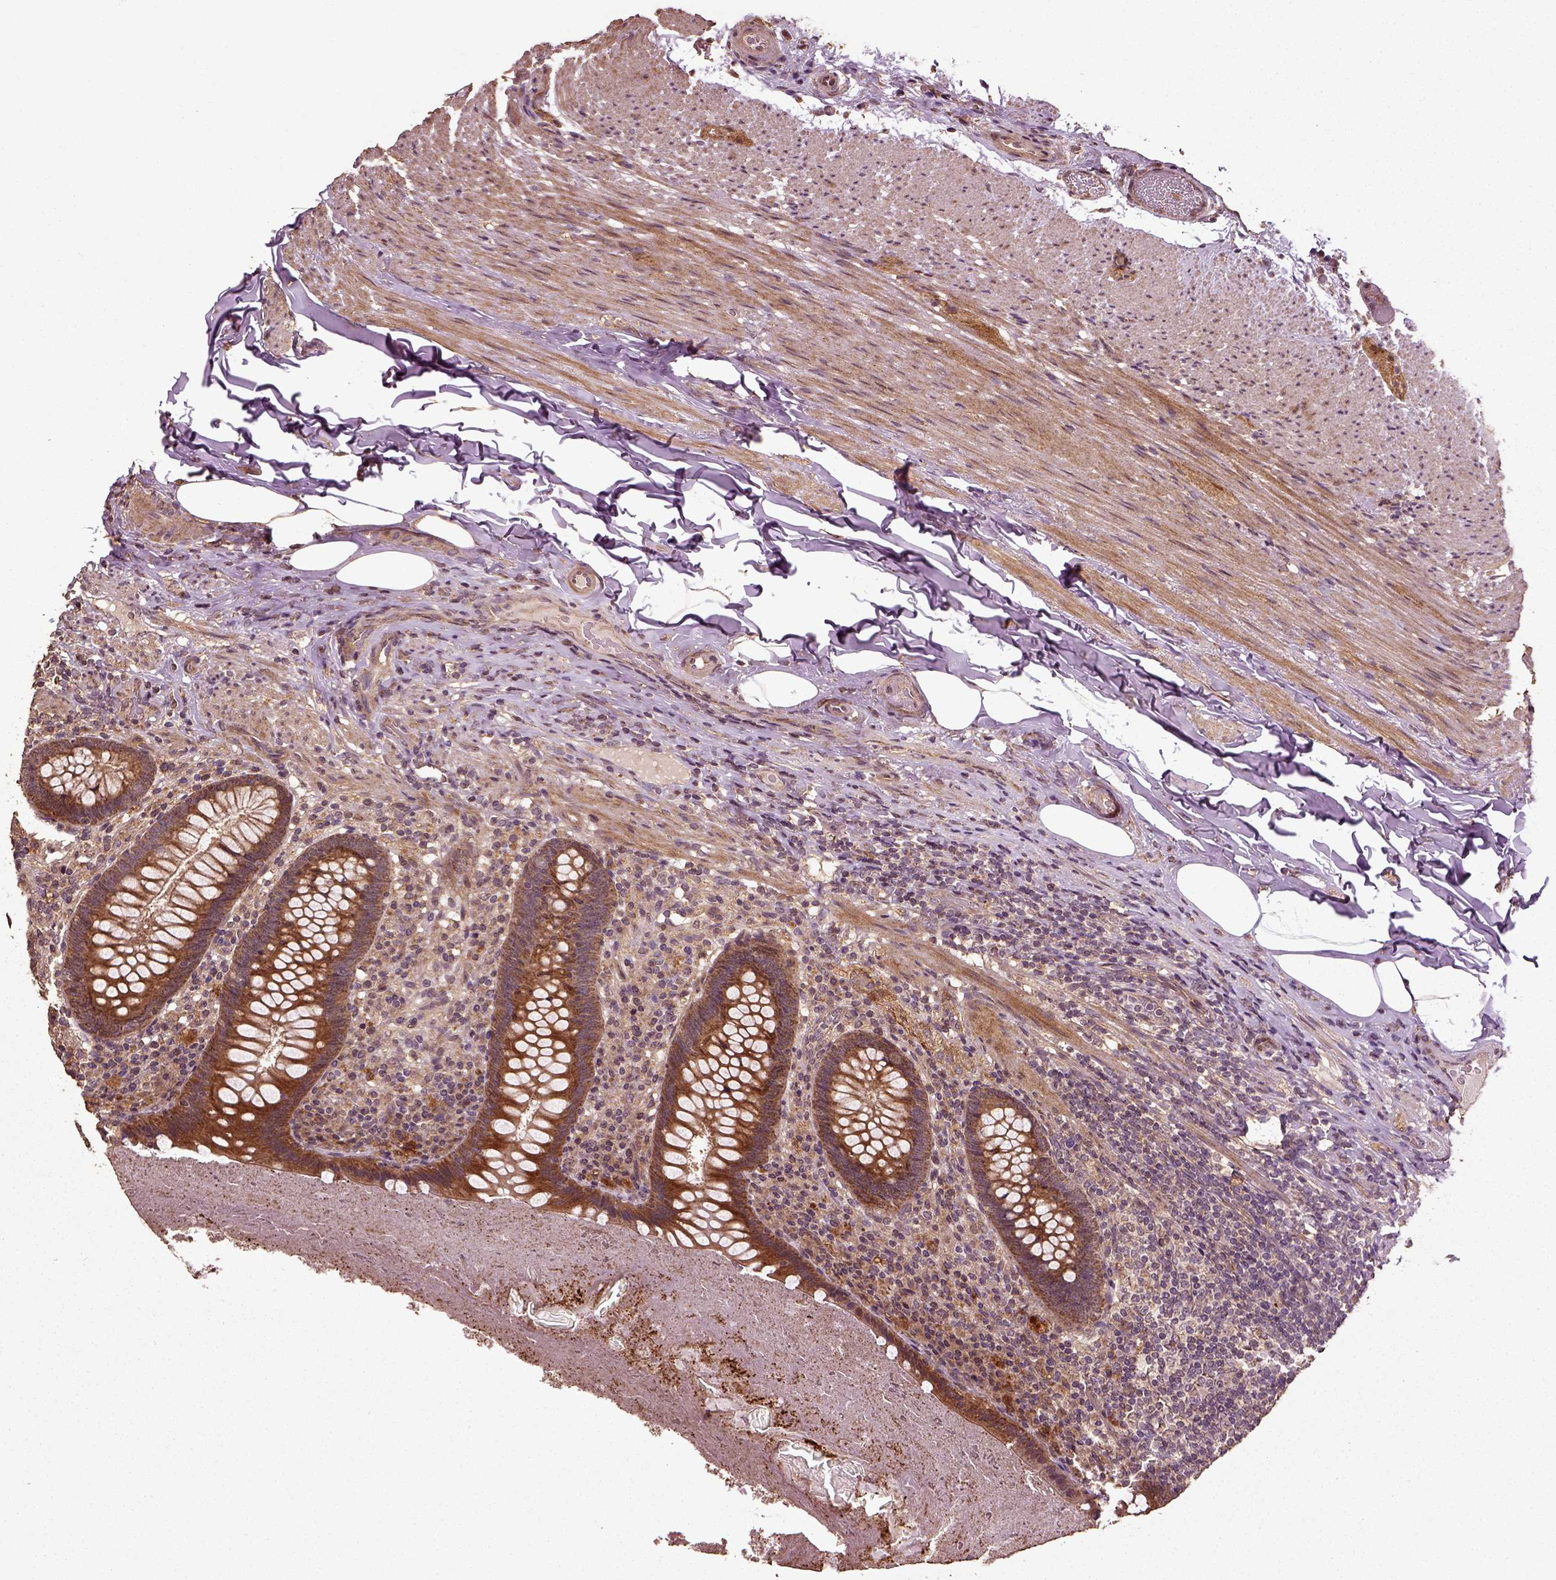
{"staining": {"intensity": "strong", "quantity": ">75%", "location": "cytoplasmic/membranous"}, "tissue": "appendix", "cell_type": "Glandular cells", "image_type": "normal", "snomed": [{"axis": "morphology", "description": "Normal tissue, NOS"}, {"axis": "topography", "description": "Appendix"}], "caption": "Benign appendix was stained to show a protein in brown. There is high levels of strong cytoplasmic/membranous staining in approximately >75% of glandular cells.", "gene": "ERV3", "patient": {"sex": "male", "age": 47}}